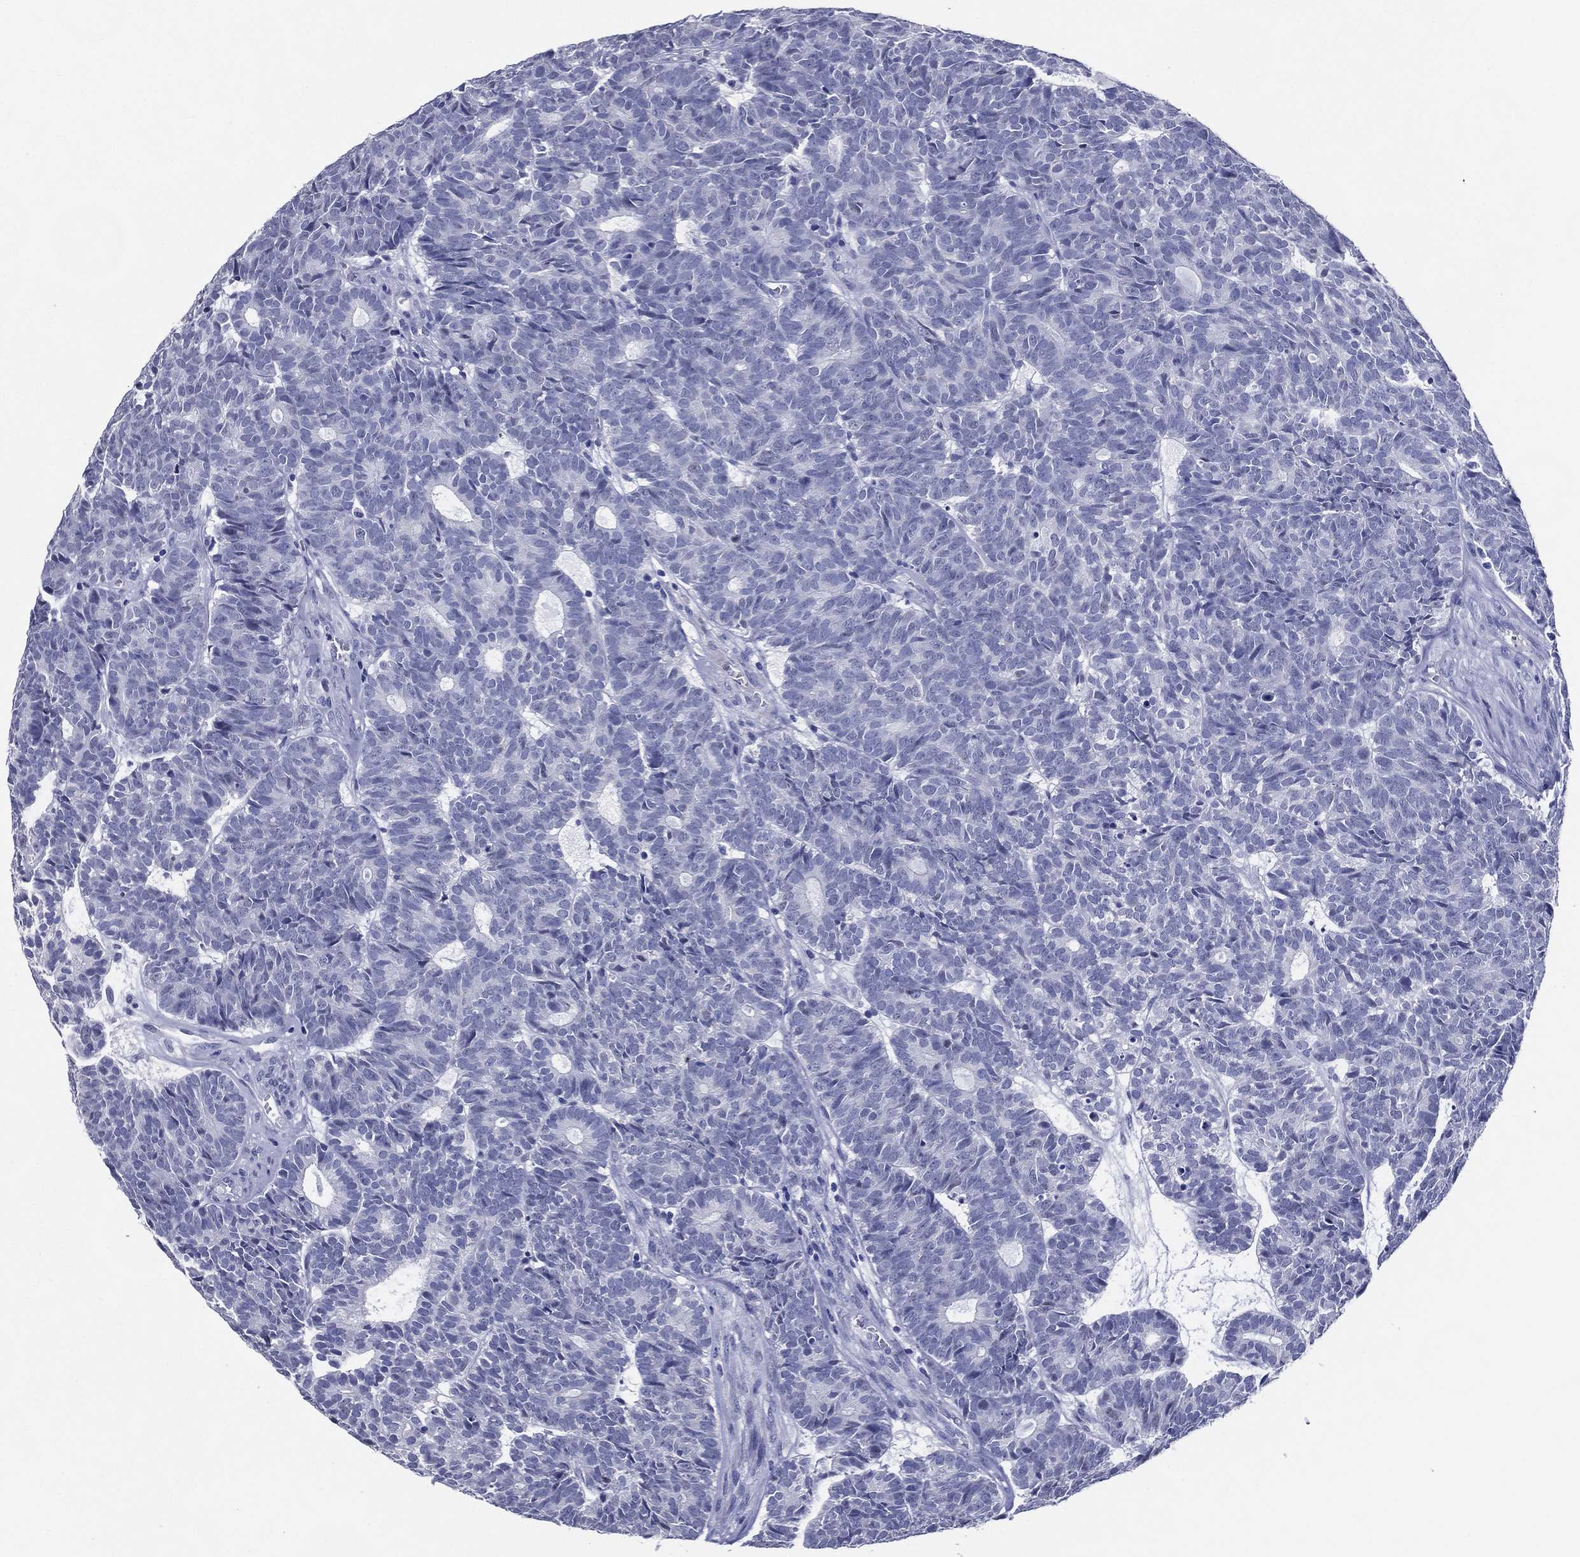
{"staining": {"intensity": "negative", "quantity": "none", "location": "none"}, "tissue": "head and neck cancer", "cell_type": "Tumor cells", "image_type": "cancer", "snomed": [{"axis": "morphology", "description": "Adenocarcinoma, NOS"}, {"axis": "topography", "description": "Head-Neck"}], "caption": "Adenocarcinoma (head and neck) was stained to show a protein in brown. There is no significant expression in tumor cells. (DAB (3,3'-diaminobenzidine) IHC with hematoxylin counter stain).", "gene": "TFAP2A", "patient": {"sex": "female", "age": 81}}